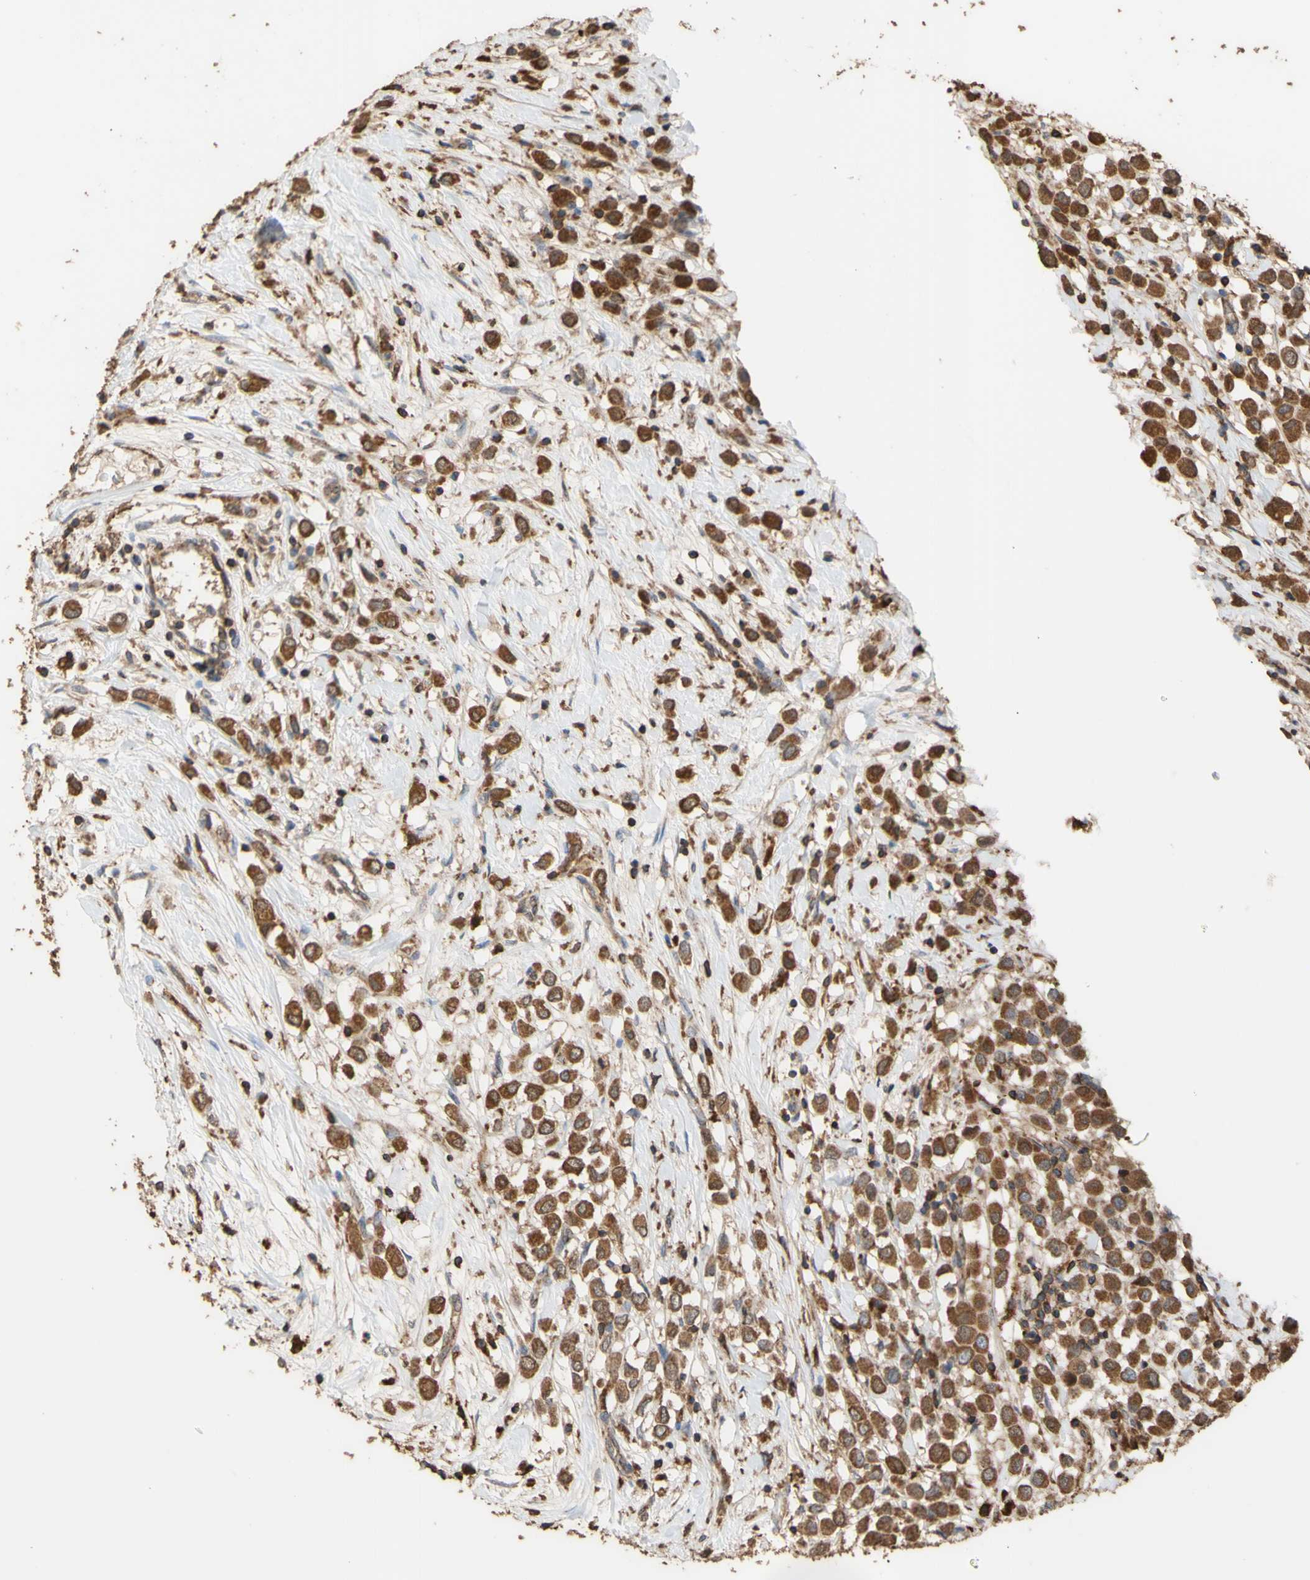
{"staining": {"intensity": "moderate", "quantity": ">75%", "location": "cytoplasmic/membranous"}, "tissue": "breast cancer", "cell_type": "Tumor cells", "image_type": "cancer", "snomed": [{"axis": "morphology", "description": "Duct carcinoma"}, {"axis": "topography", "description": "Breast"}], "caption": "The image exhibits immunohistochemical staining of breast cancer (infiltrating ductal carcinoma). There is moderate cytoplasmic/membranous positivity is present in about >75% of tumor cells. Using DAB (3,3'-diaminobenzidine) (brown) and hematoxylin (blue) stains, captured at high magnification using brightfield microscopy.", "gene": "ALDH9A1", "patient": {"sex": "female", "age": 61}}